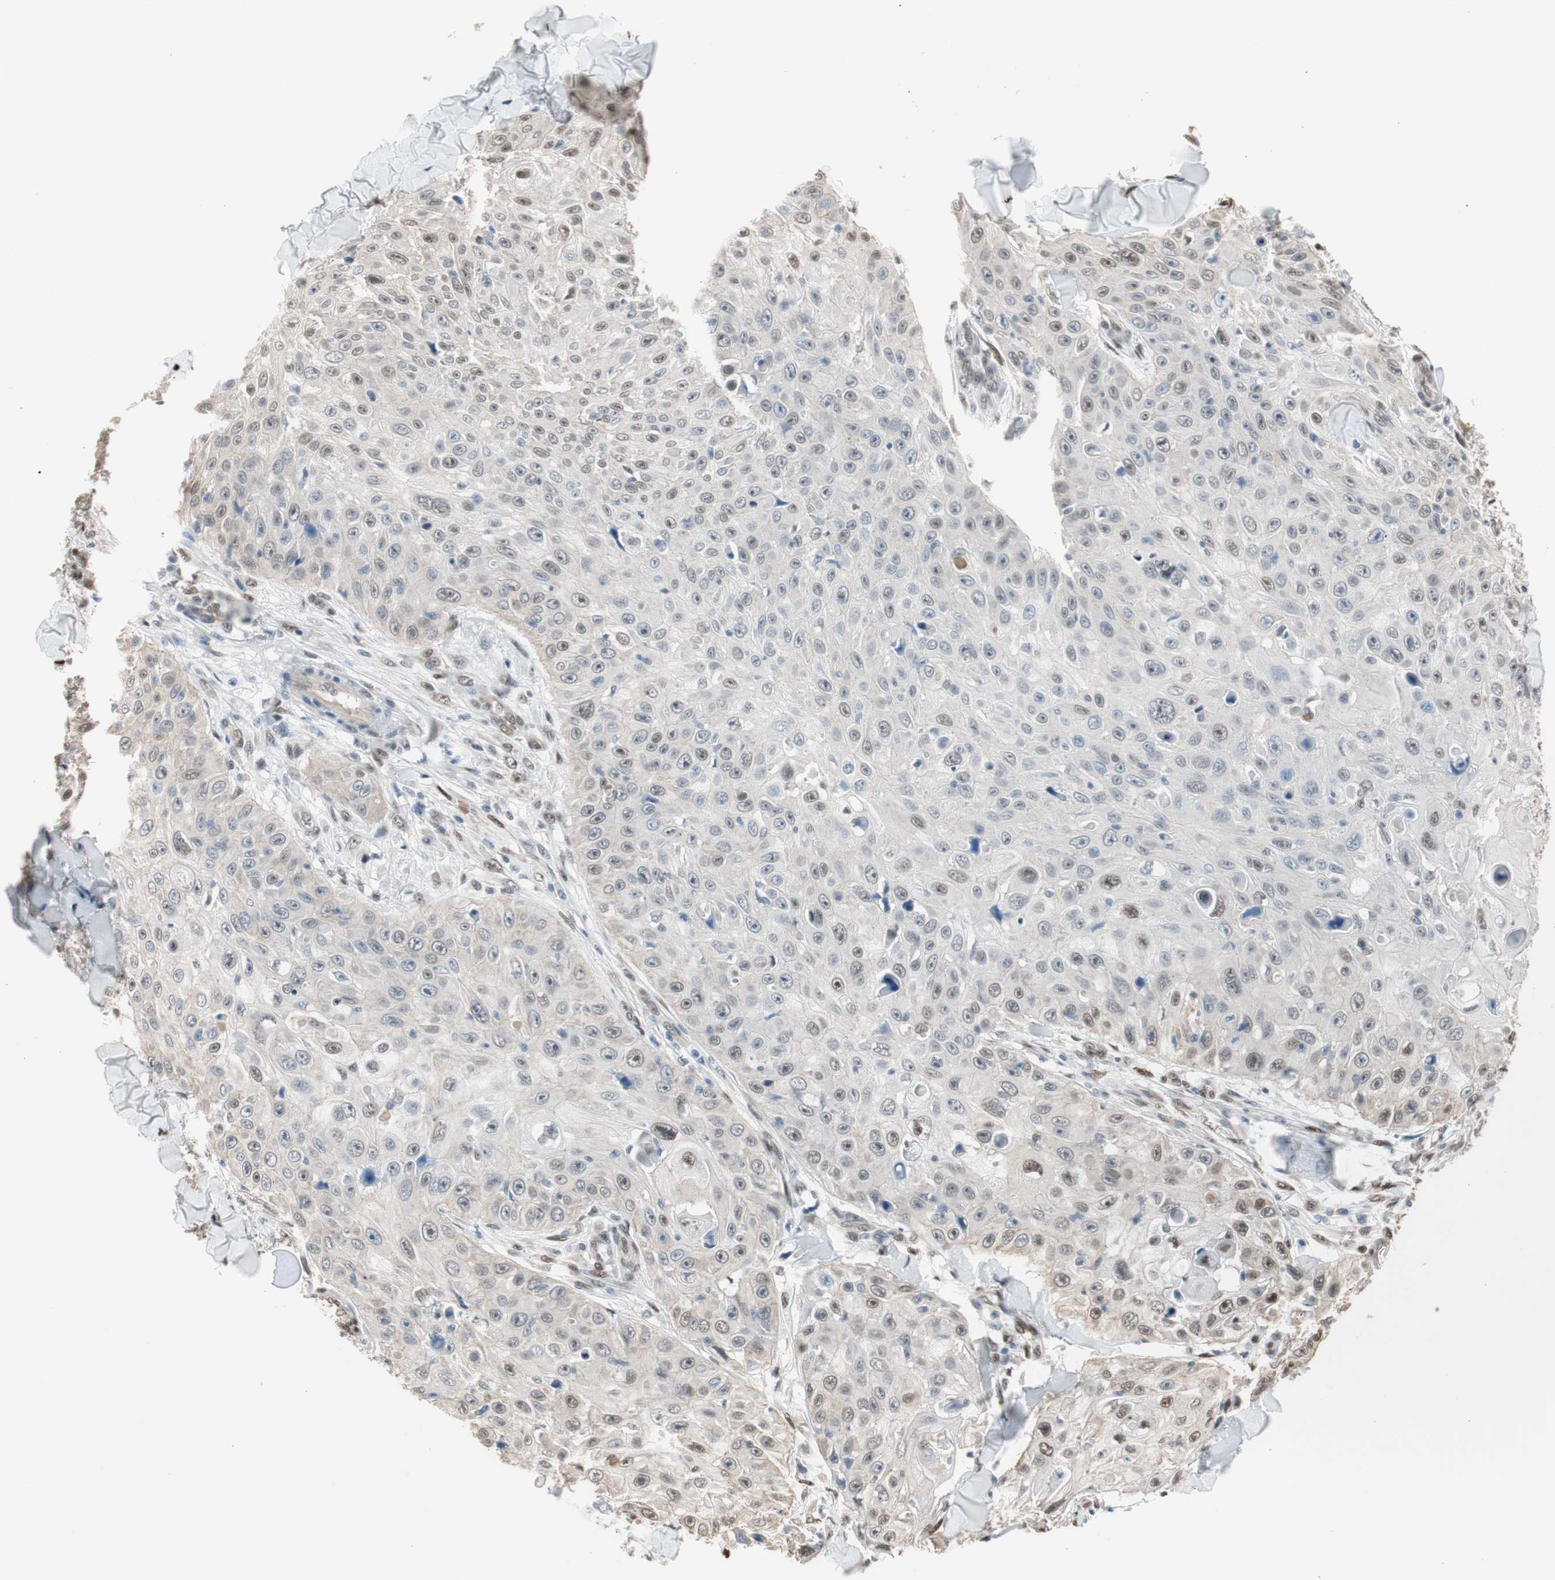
{"staining": {"intensity": "weak", "quantity": "<25%", "location": "nuclear"}, "tissue": "skin cancer", "cell_type": "Tumor cells", "image_type": "cancer", "snomed": [{"axis": "morphology", "description": "Squamous cell carcinoma, NOS"}, {"axis": "topography", "description": "Skin"}], "caption": "The image exhibits no significant expression in tumor cells of skin cancer.", "gene": "PML", "patient": {"sex": "male", "age": 86}}